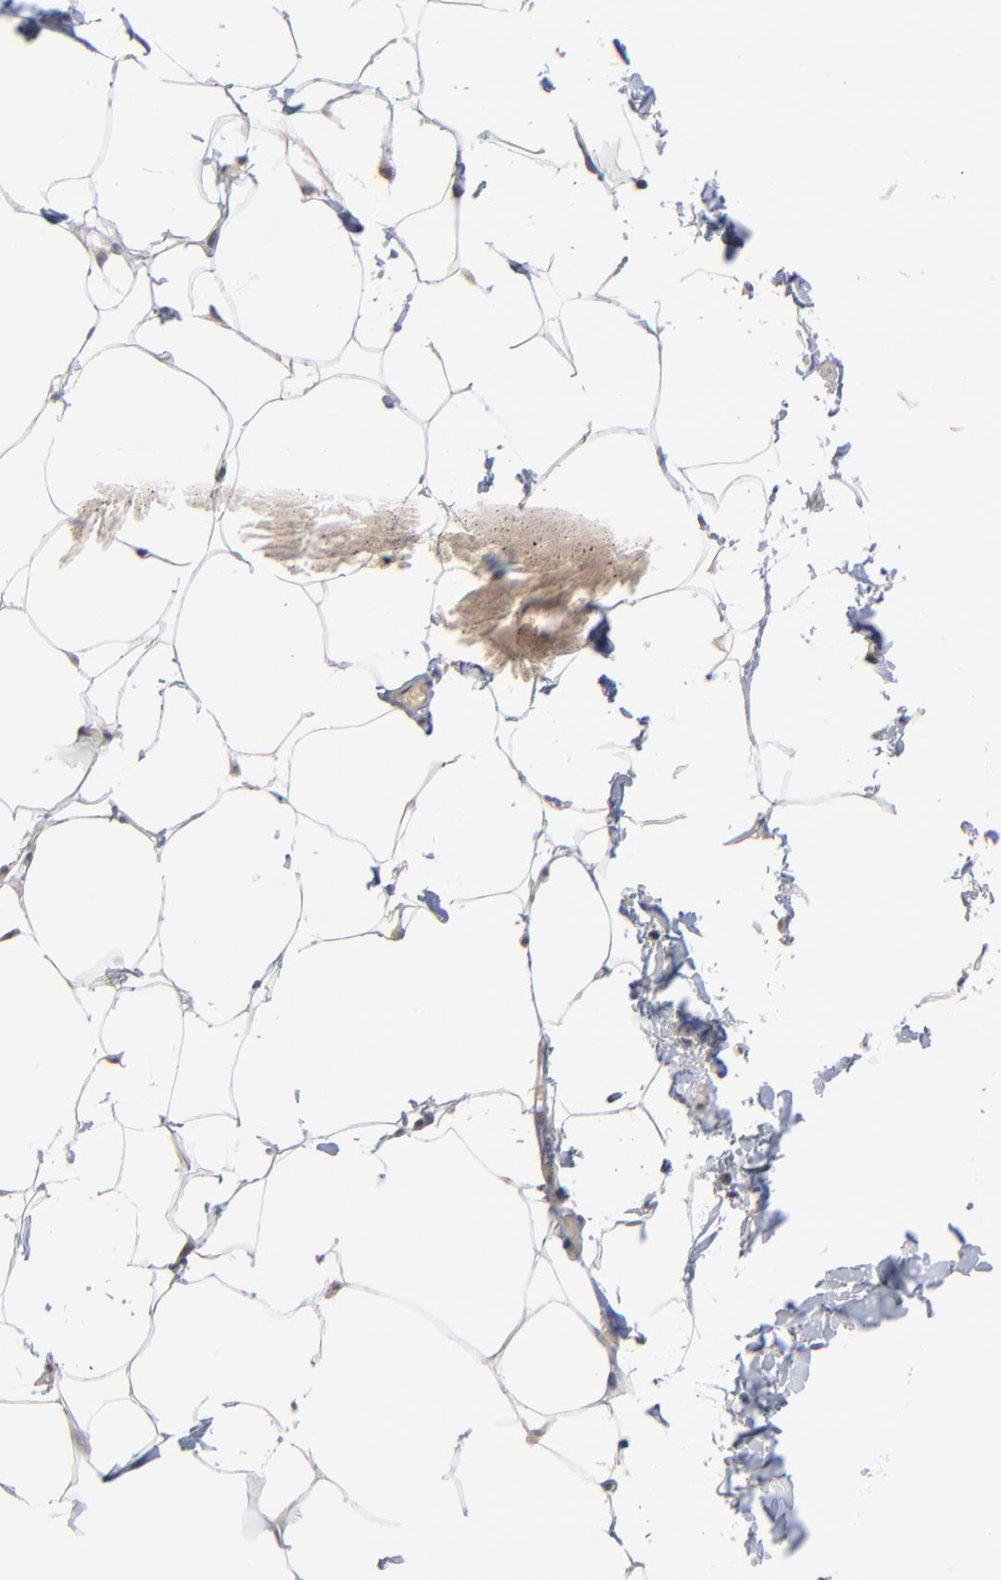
{"staining": {"intensity": "negative", "quantity": "none", "location": "none"}, "tissue": "adipose tissue", "cell_type": "Adipocytes", "image_type": "normal", "snomed": [{"axis": "morphology", "description": "Normal tissue, NOS"}, {"axis": "topography", "description": "Vascular tissue"}], "caption": "This micrograph is of unremarkable adipose tissue stained with immunohistochemistry to label a protein in brown with the nuclei are counter-stained blue. There is no expression in adipocytes. (Immunohistochemistry (ihc), brightfield microscopy, high magnification).", "gene": "MAGEA10", "patient": {"sex": "male", "age": 41}}